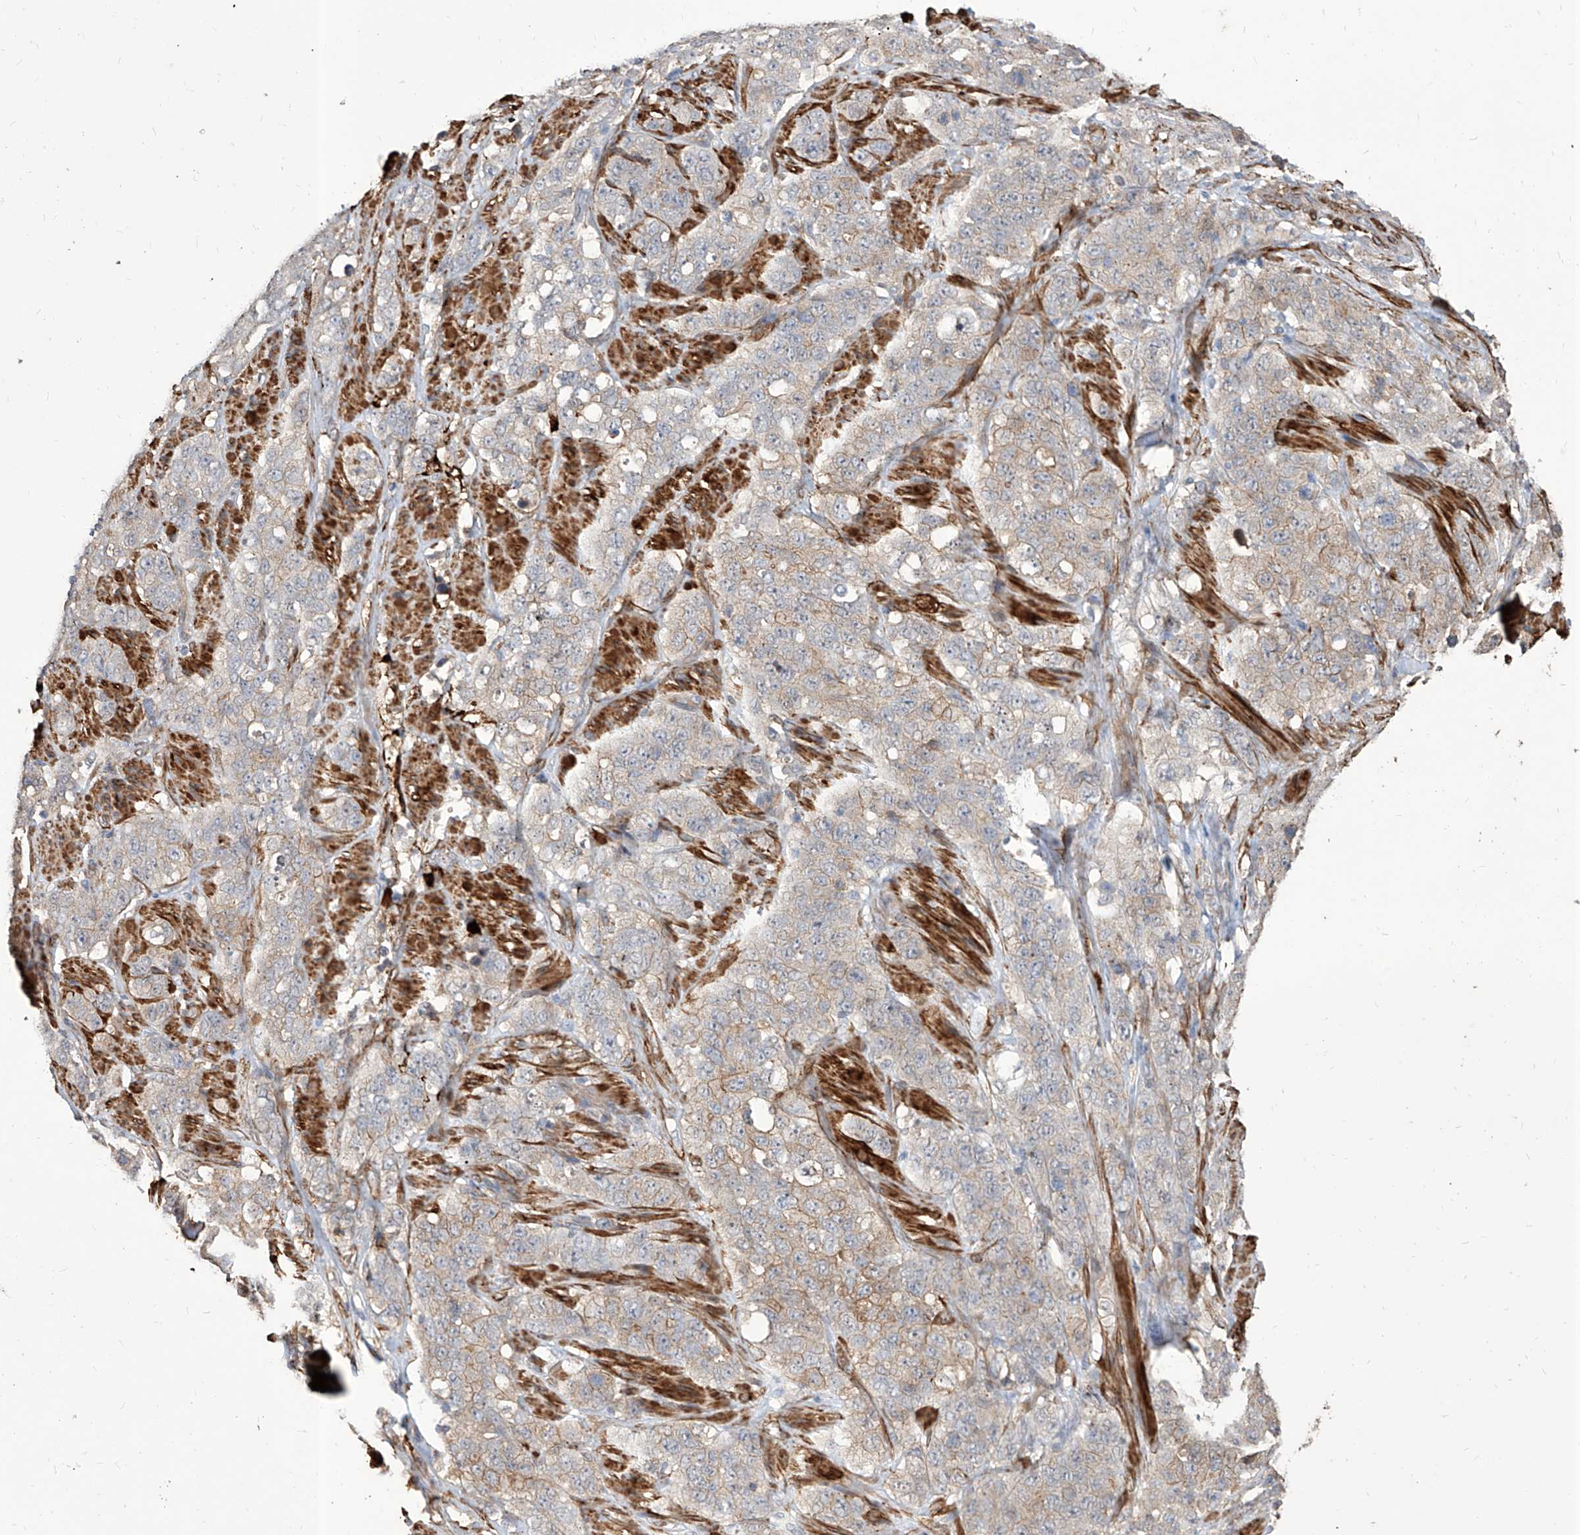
{"staining": {"intensity": "moderate", "quantity": "<25%", "location": "cytoplasmic/membranous"}, "tissue": "stomach cancer", "cell_type": "Tumor cells", "image_type": "cancer", "snomed": [{"axis": "morphology", "description": "Adenocarcinoma, NOS"}, {"axis": "topography", "description": "Stomach"}], "caption": "This histopathology image shows immunohistochemistry staining of human adenocarcinoma (stomach), with low moderate cytoplasmic/membranous staining in about <25% of tumor cells.", "gene": "FAM83B", "patient": {"sex": "male", "age": 48}}